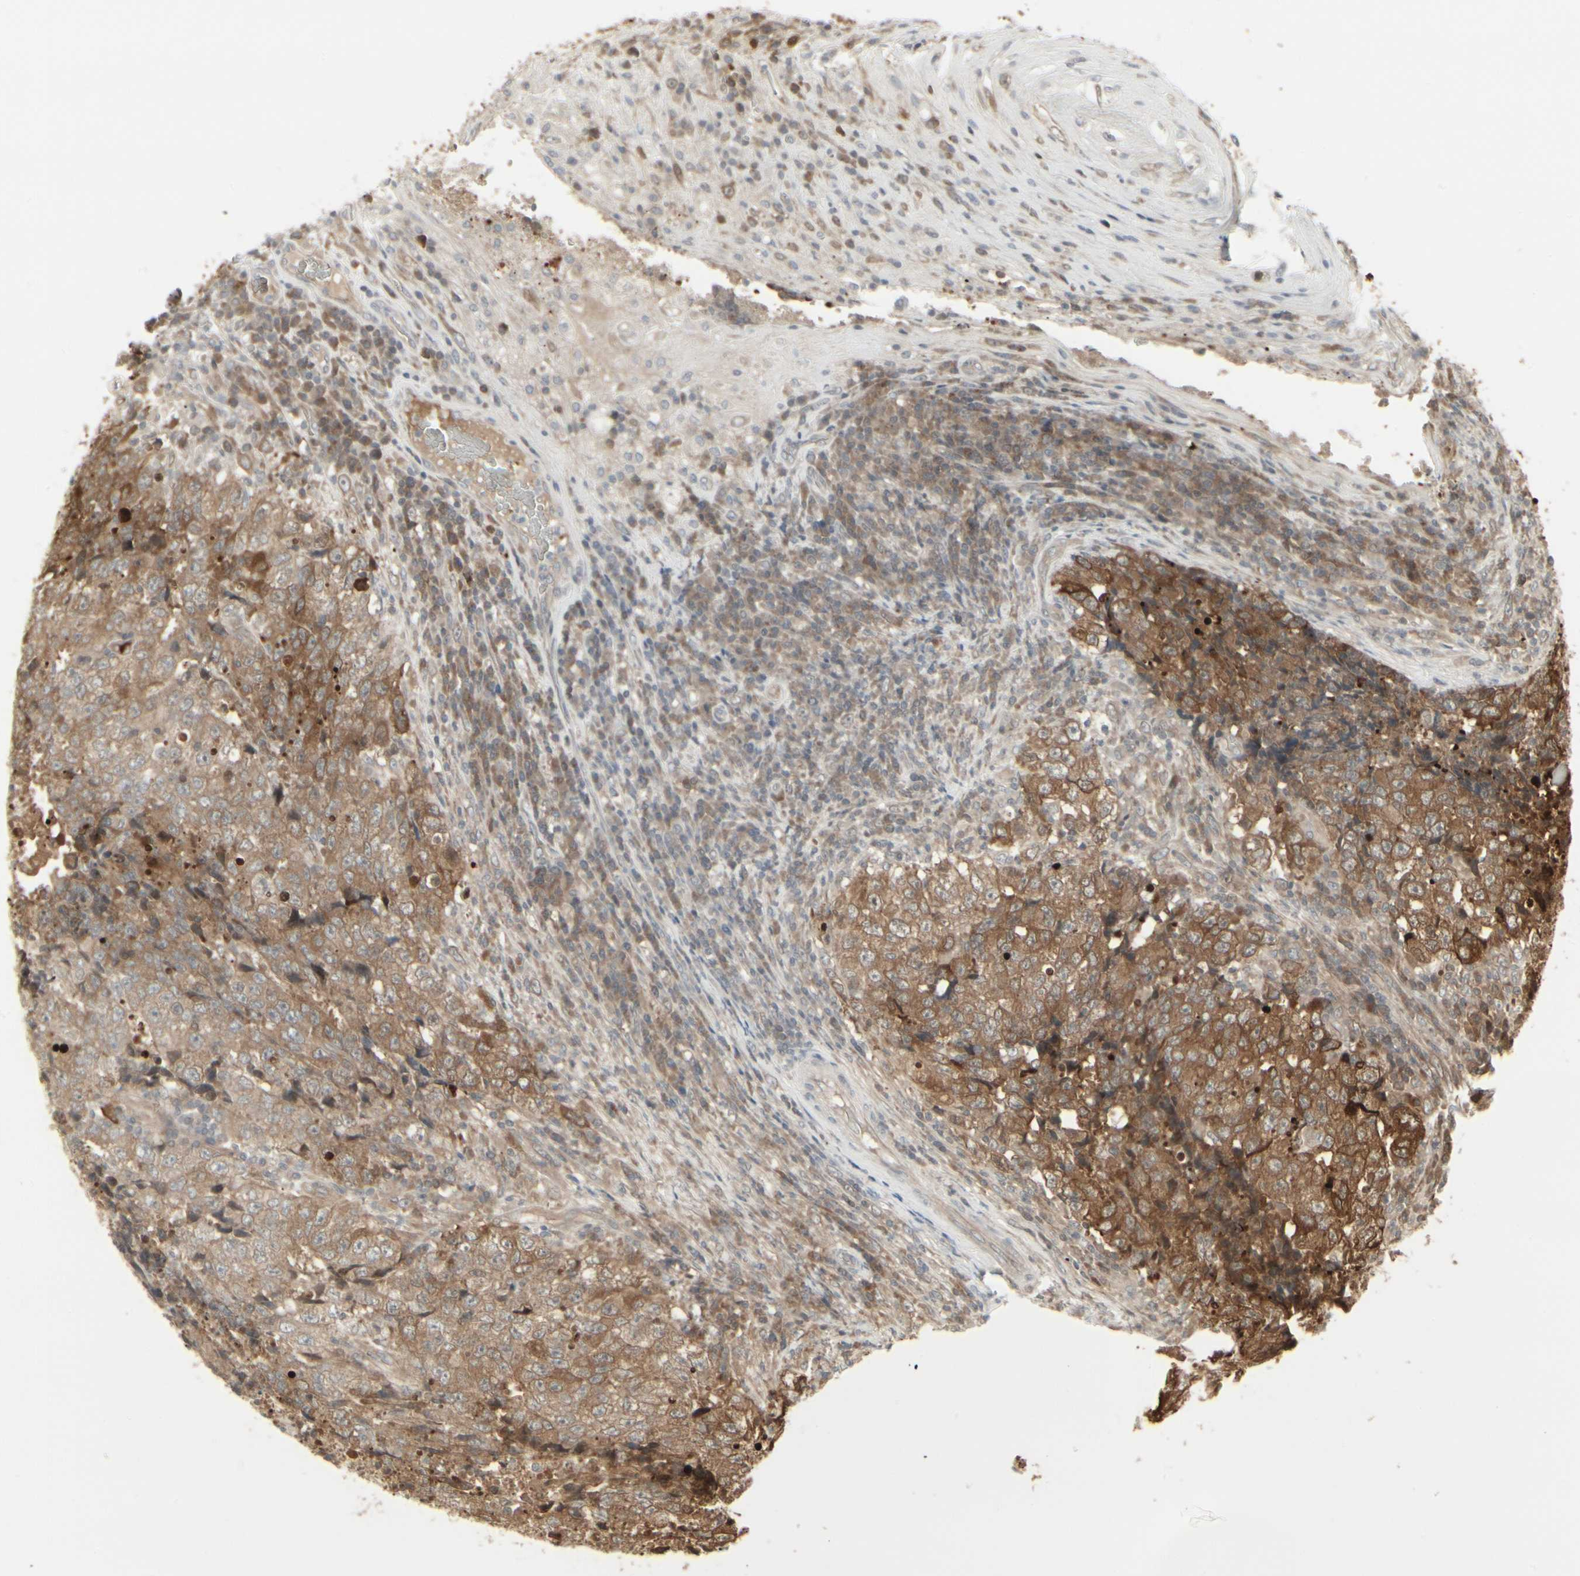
{"staining": {"intensity": "strong", "quantity": ">75%", "location": "cytoplasmic/membranous"}, "tissue": "testis cancer", "cell_type": "Tumor cells", "image_type": "cancer", "snomed": [{"axis": "morphology", "description": "Necrosis, NOS"}, {"axis": "morphology", "description": "Carcinoma, Embryonal, NOS"}, {"axis": "topography", "description": "Testis"}], "caption": "Protein expression analysis of human testis embryonal carcinoma reveals strong cytoplasmic/membranous staining in approximately >75% of tumor cells. (DAB IHC, brown staining for protein, blue staining for nuclei).", "gene": "IGFBP6", "patient": {"sex": "male", "age": 19}}